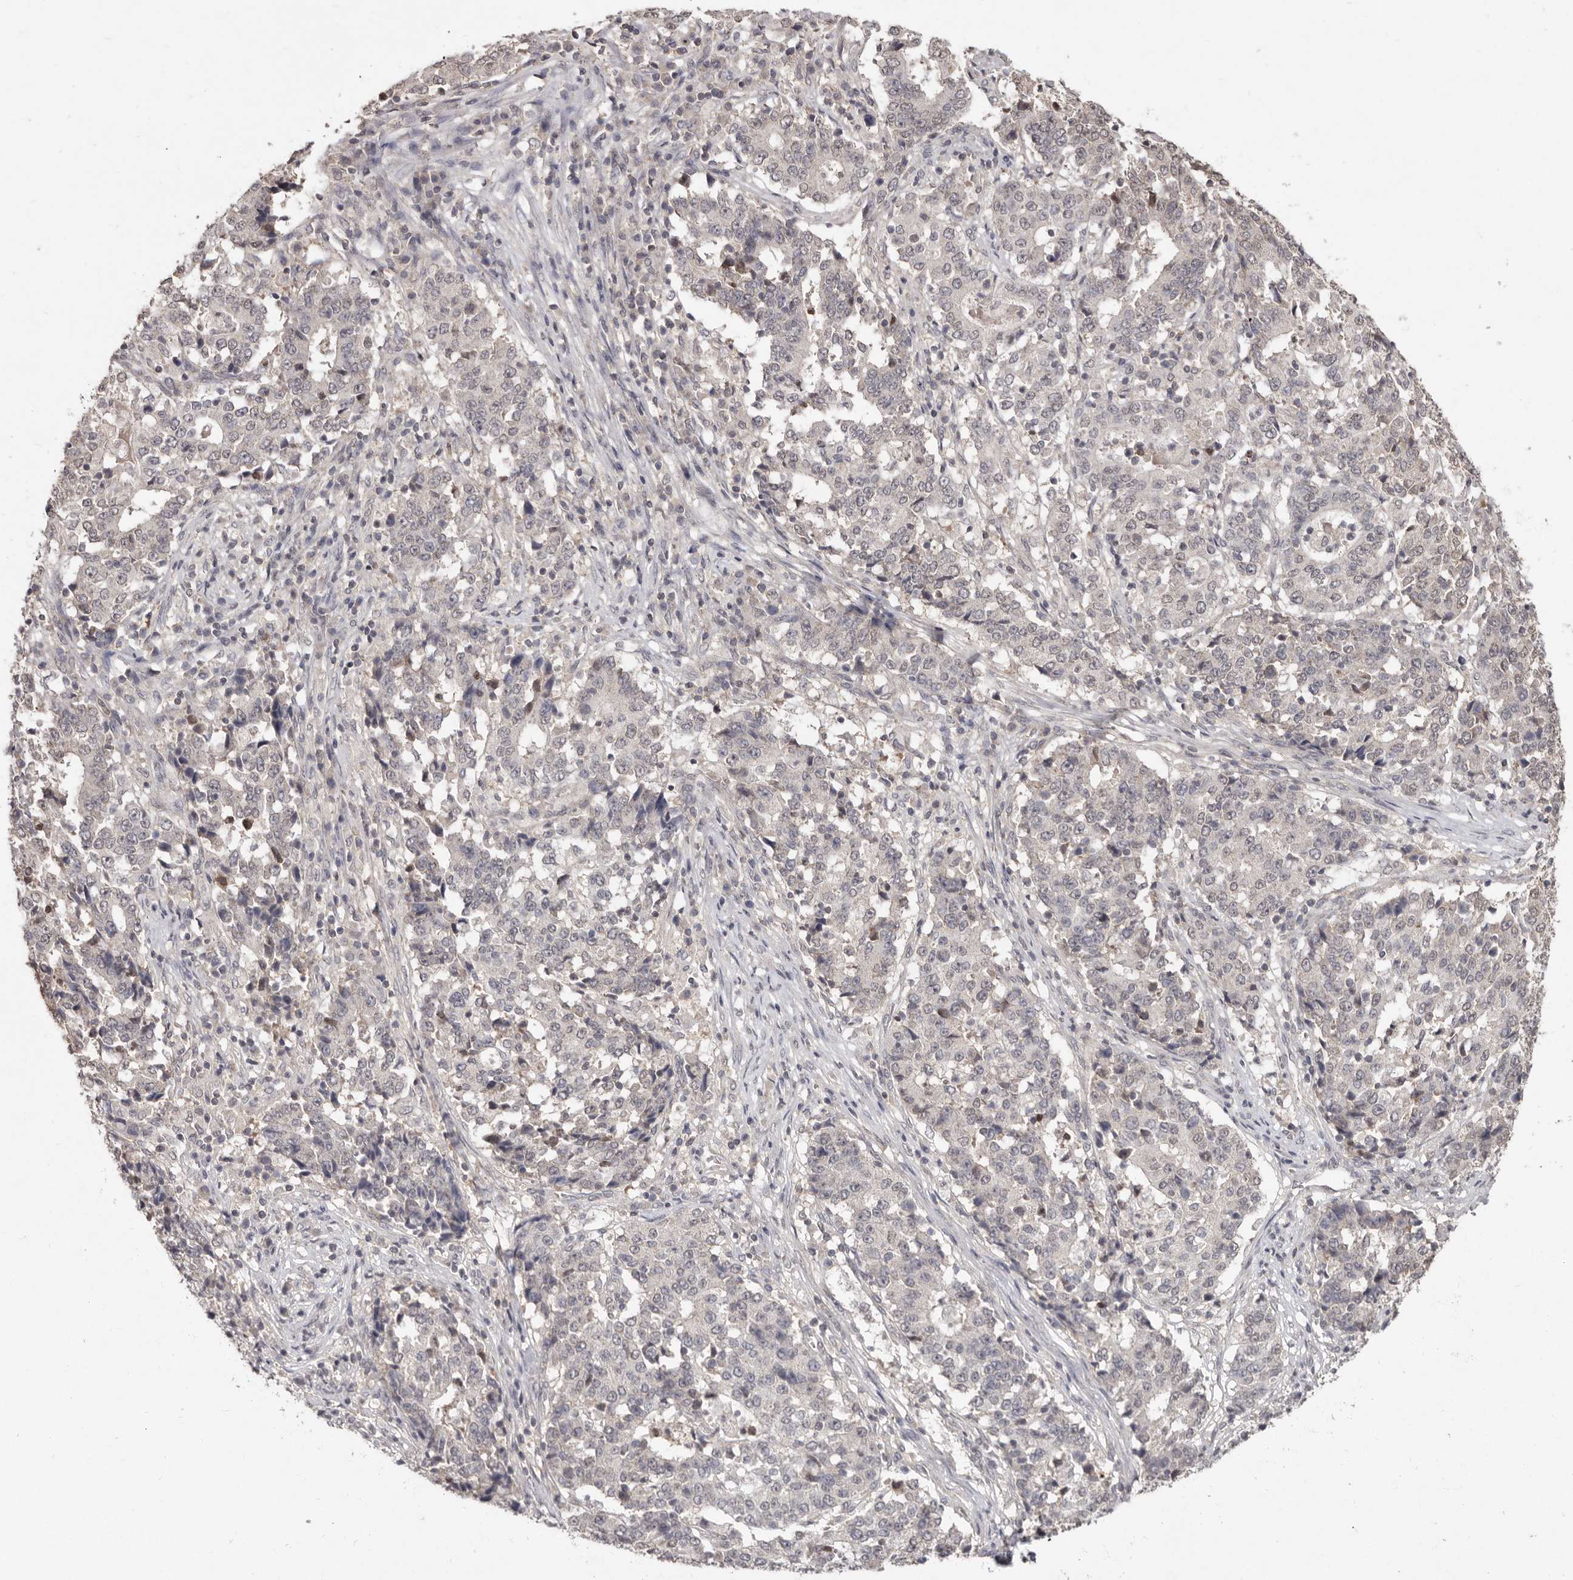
{"staining": {"intensity": "weak", "quantity": "<25%", "location": "nuclear"}, "tissue": "stomach cancer", "cell_type": "Tumor cells", "image_type": "cancer", "snomed": [{"axis": "morphology", "description": "Adenocarcinoma, NOS"}, {"axis": "topography", "description": "Stomach"}], "caption": "Immunohistochemistry of stomach cancer (adenocarcinoma) reveals no expression in tumor cells.", "gene": "LINGO2", "patient": {"sex": "male", "age": 59}}